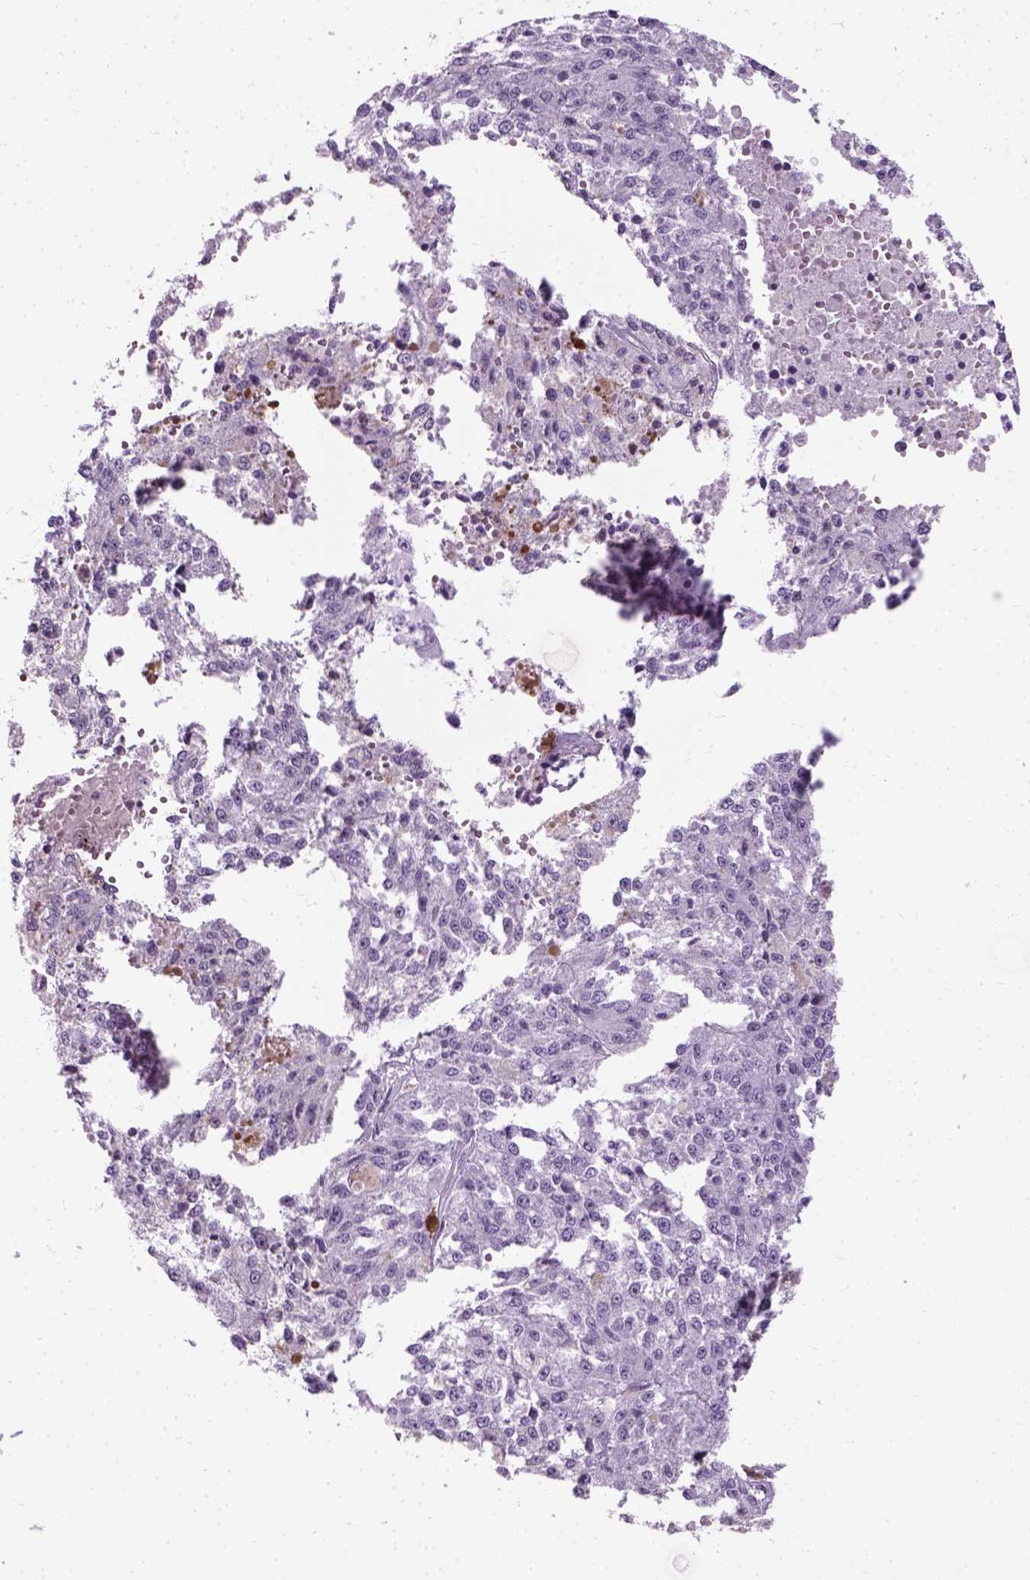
{"staining": {"intensity": "negative", "quantity": "none", "location": "none"}, "tissue": "melanoma", "cell_type": "Tumor cells", "image_type": "cancer", "snomed": [{"axis": "morphology", "description": "Malignant melanoma, Metastatic site"}, {"axis": "topography", "description": "Lymph node"}], "caption": "This is an immunohistochemistry histopathology image of melanoma. There is no expression in tumor cells.", "gene": "AXDND1", "patient": {"sex": "female", "age": 64}}